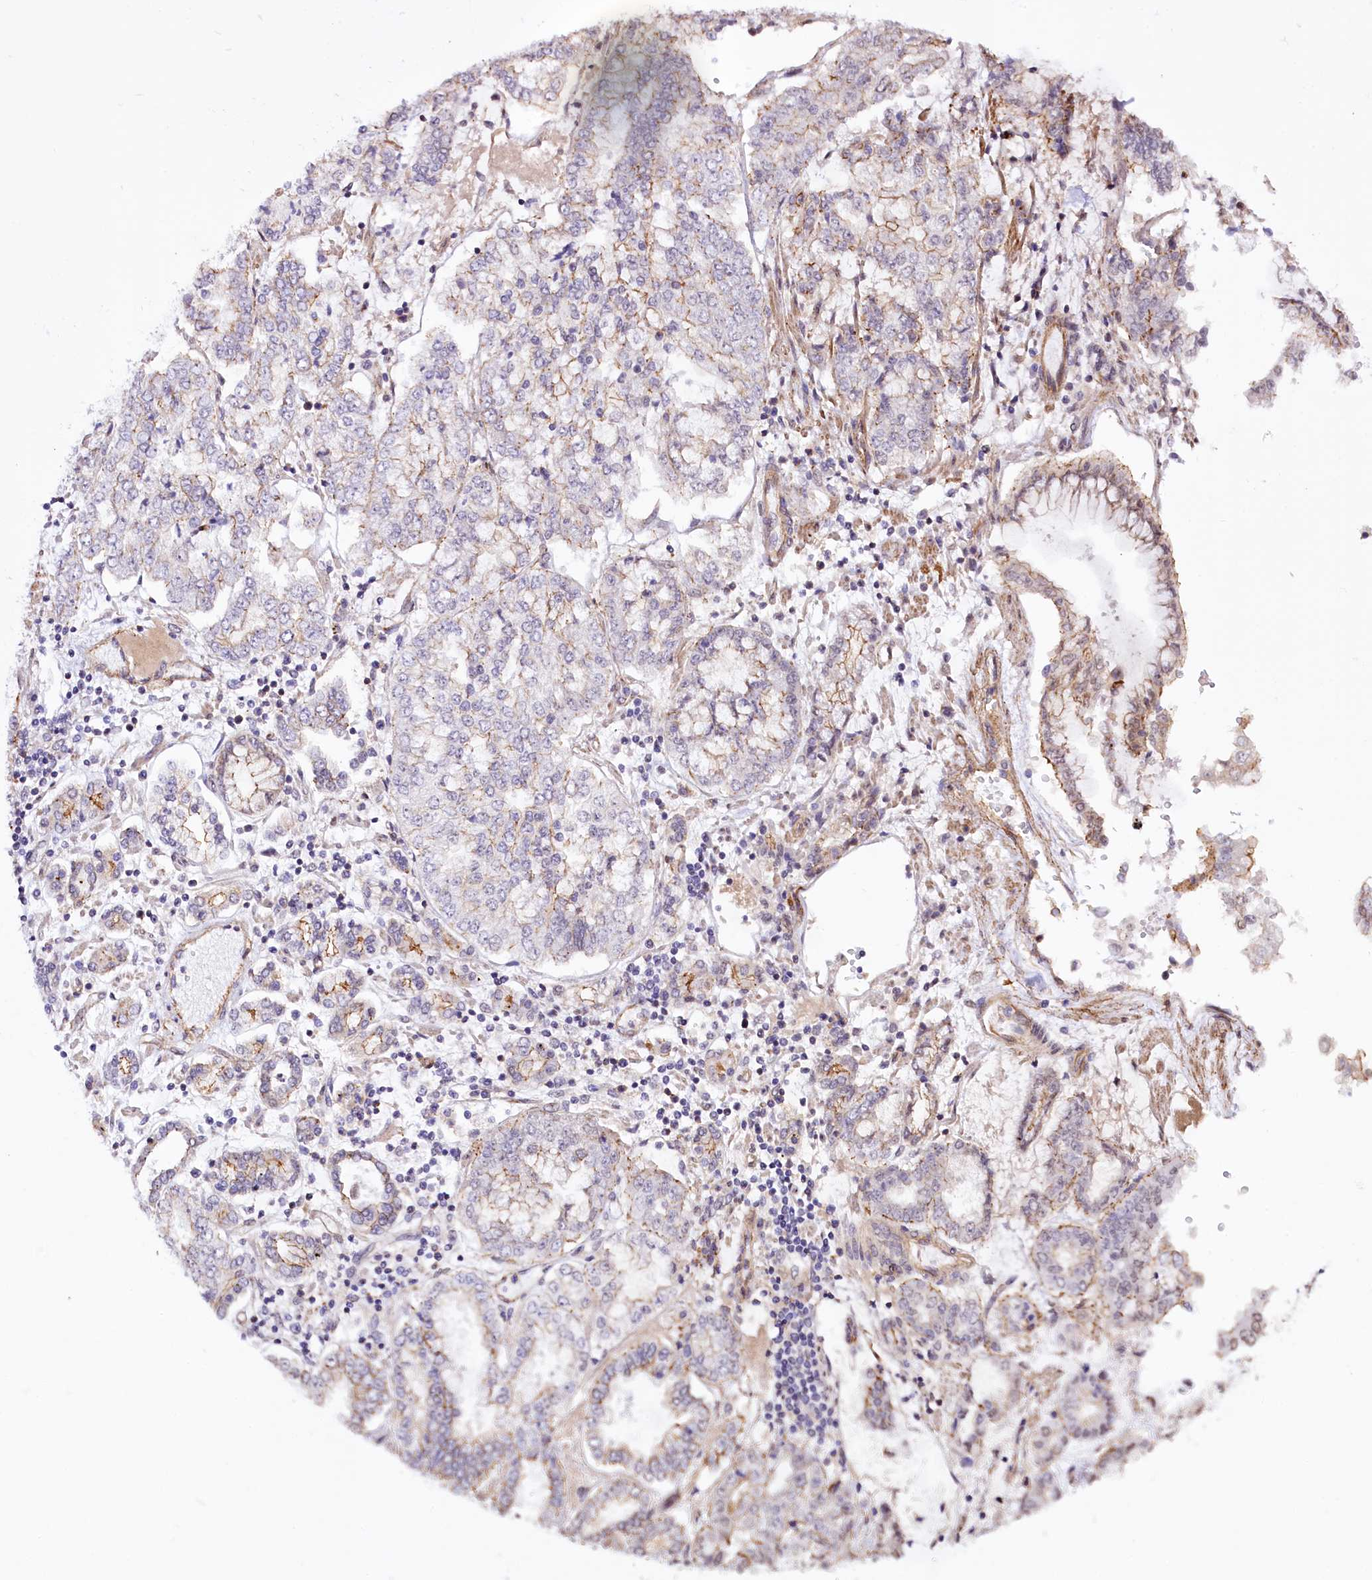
{"staining": {"intensity": "weak", "quantity": "<25%", "location": "cytoplasmic/membranous"}, "tissue": "stomach cancer", "cell_type": "Tumor cells", "image_type": "cancer", "snomed": [{"axis": "morphology", "description": "Adenocarcinoma, NOS"}, {"axis": "topography", "description": "Stomach"}], "caption": "DAB (3,3'-diaminobenzidine) immunohistochemical staining of stomach adenocarcinoma shows no significant staining in tumor cells.", "gene": "ST7", "patient": {"sex": "male", "age": 76}}